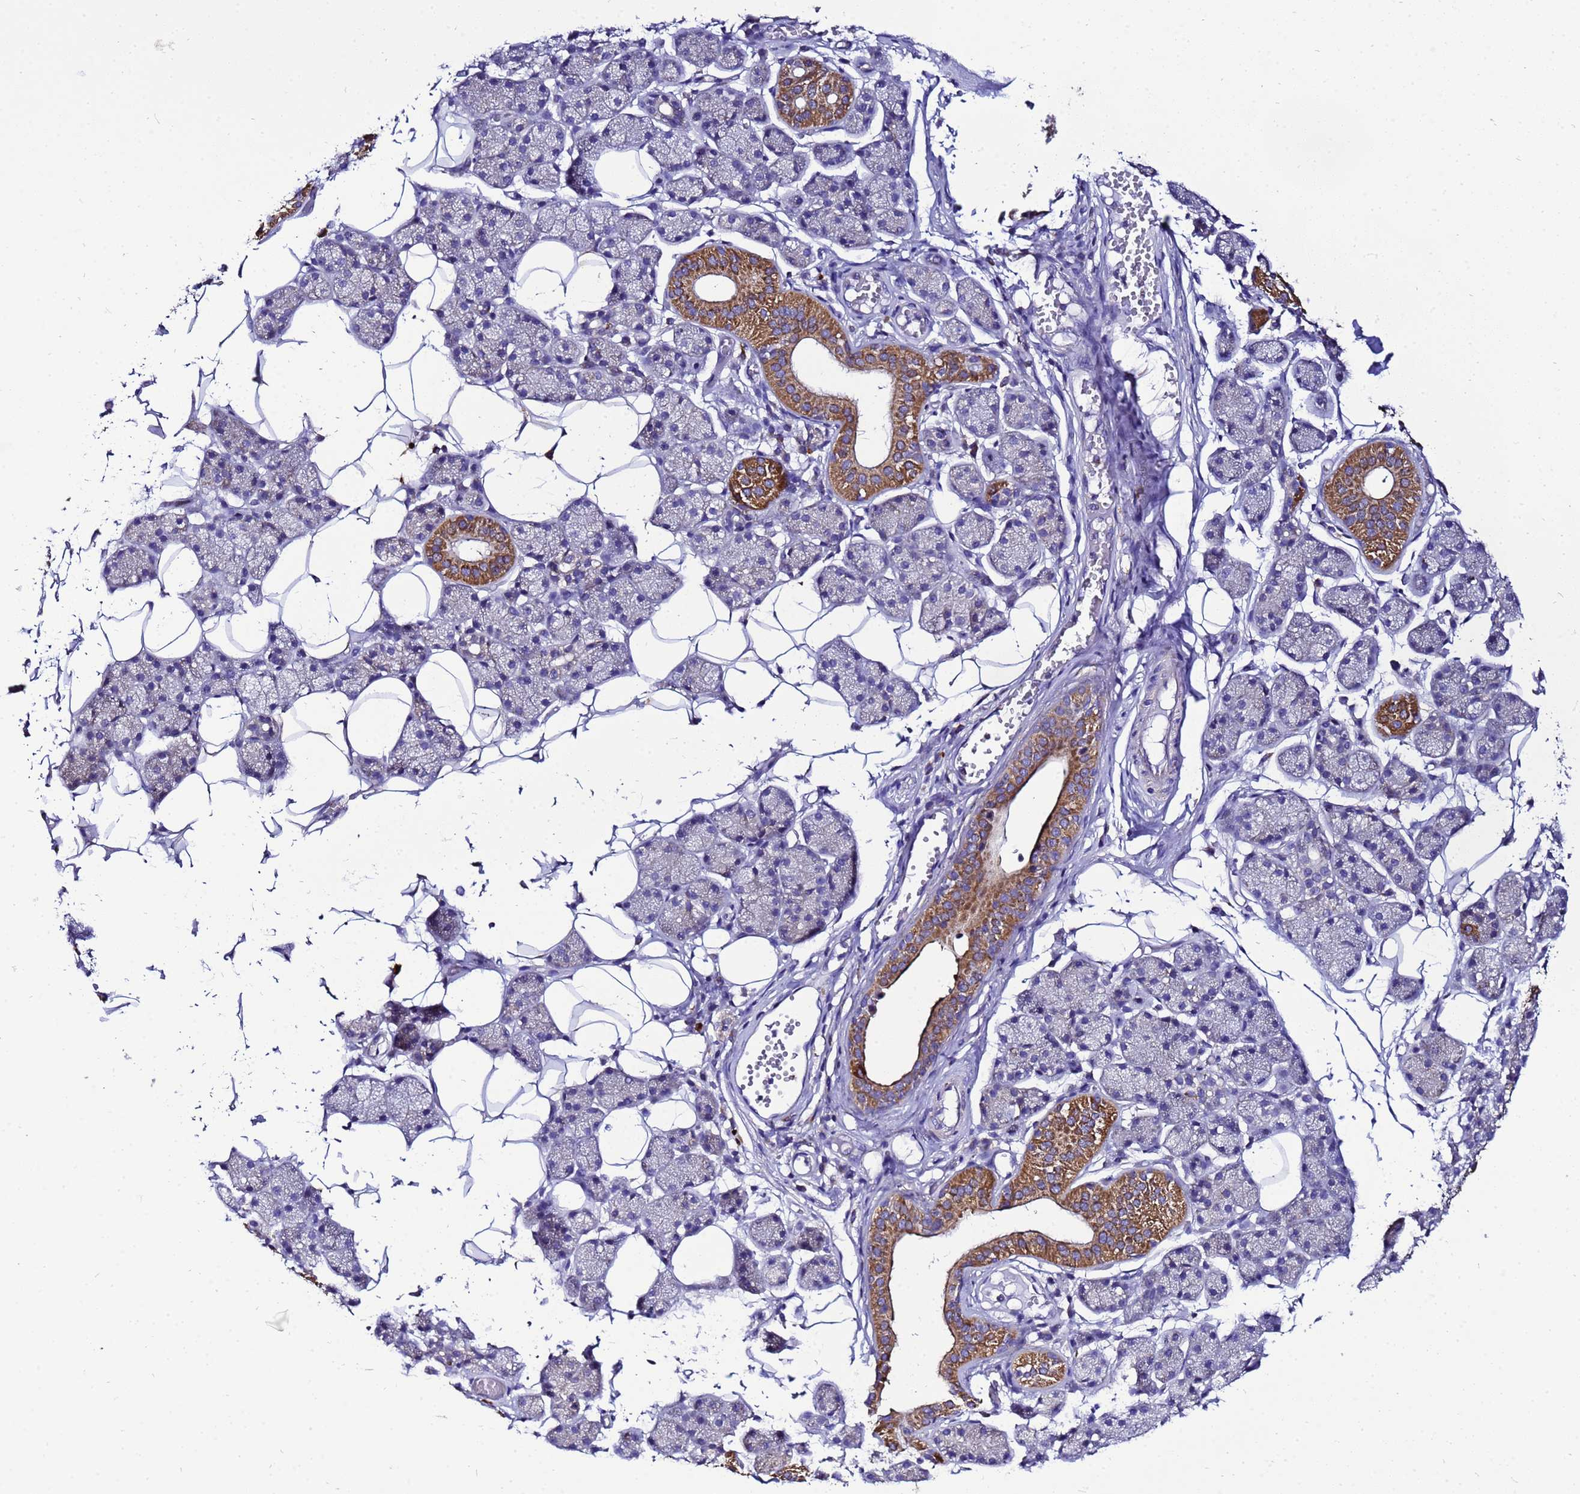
{"staining": {"intensity": "strong", "quantity": "<25%", "location": "cytoplasmic/membranous"}, "tissue": "salivary gland", "cell_type": "Glandular cells", "image_type": "normal", "snomed": [{"axis": "morphology", "description": "Normal tissue, NOS"}, {"axis": "topography", "description": "Salivary gland"}], "caption": "Immunohistochemical staining of unremarkable human salivary gland reveals strong cytoplasmic/membranous protein positivity in approximately <25% of glandular cells.", "gene": "HIGD2A", "patient": {"sex": "female", "age": 33}}